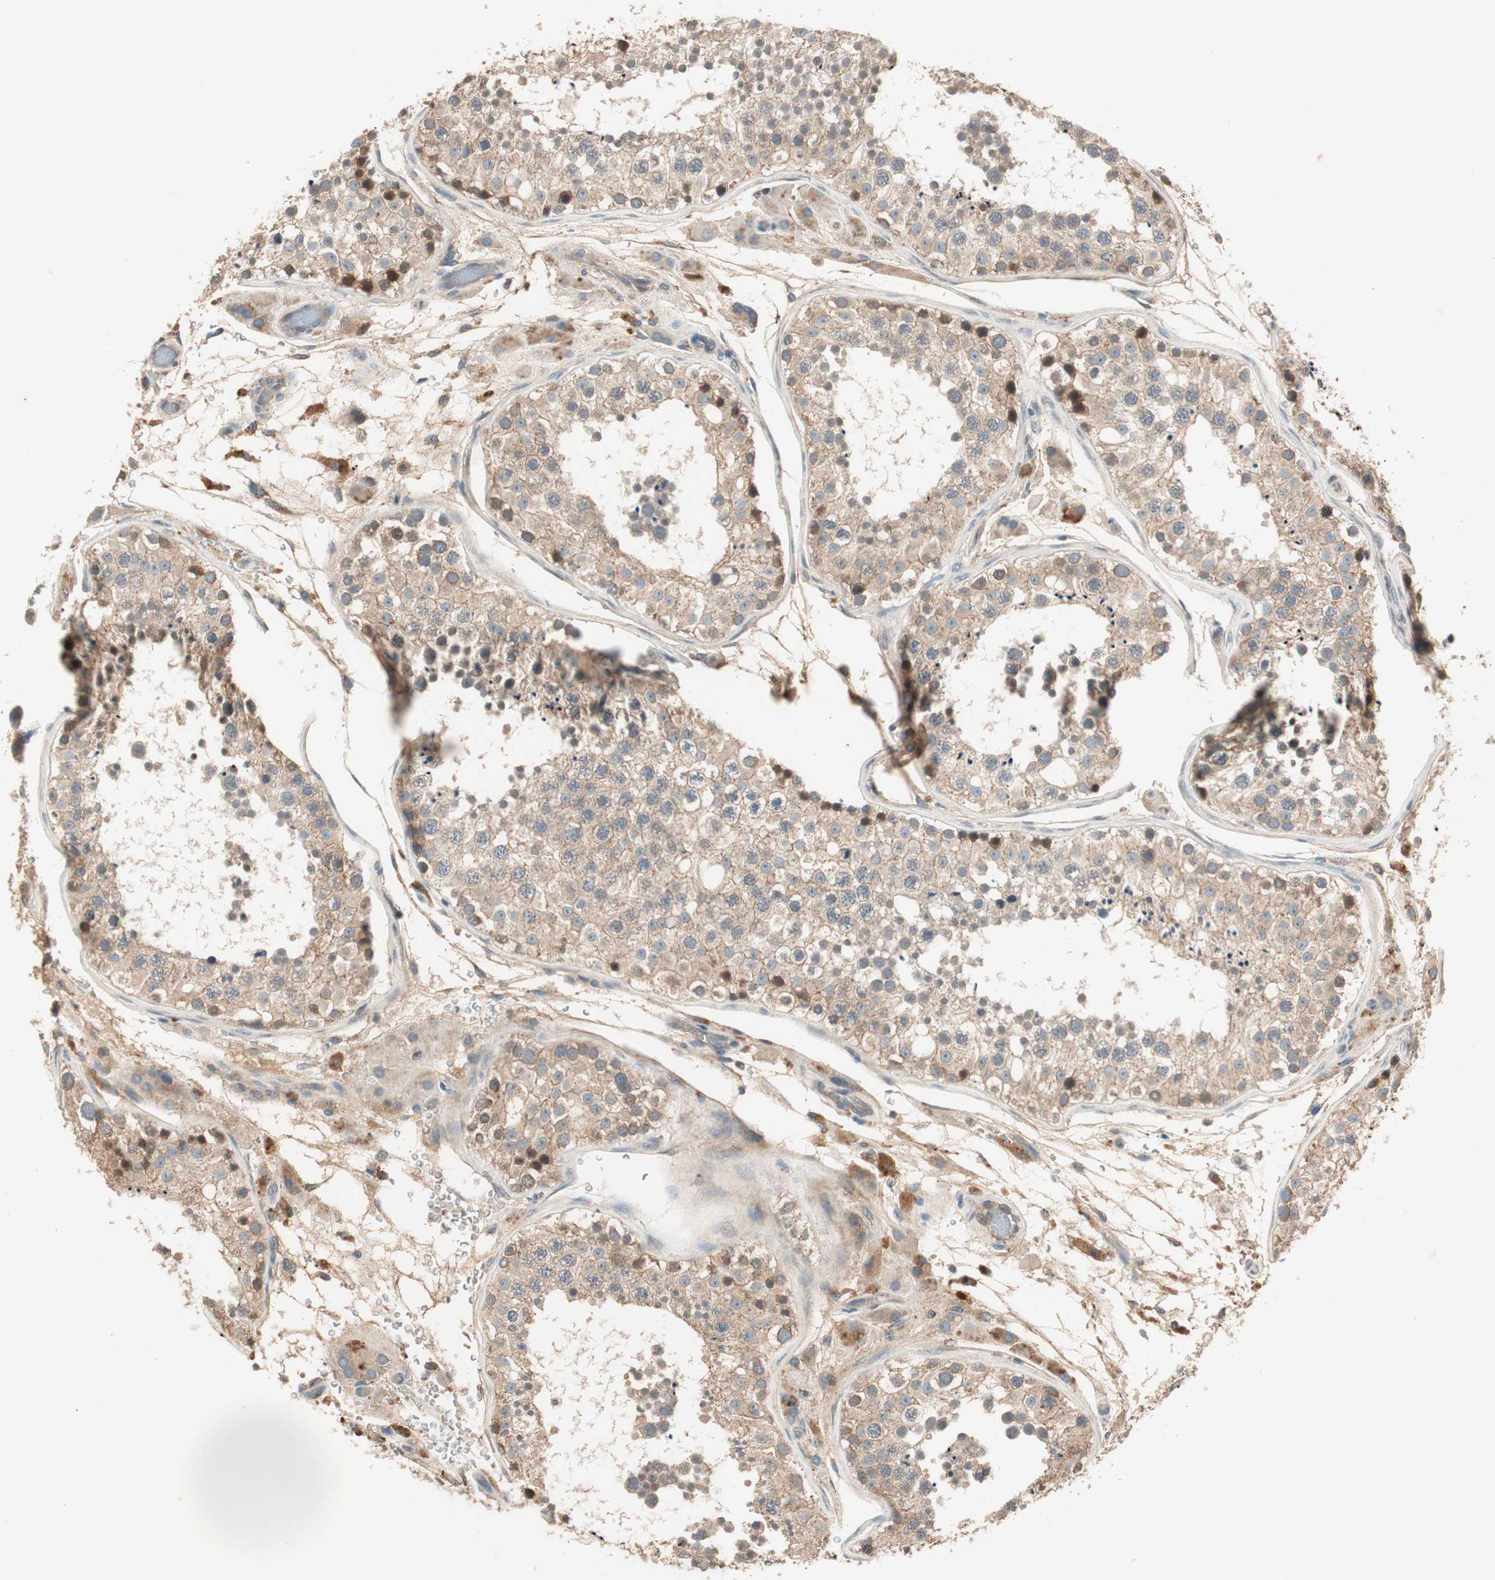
{"staining": {"intensity": "moderate", "quantity": ">75%", "location": "cytoplasmic/membranous"}, "tissue": "testis", "cell_type": "Cells in seminiferous ducts", "image_type": "normal", "snomed": [{"axis": "morphology", "description": "Normal tissue, NOS"}, {"axis": "topography", "description": "Testis"}], "caption": "A brown stain shows moderate cytoplasmic/membranous expression of a protein in cells in seminiferous ducts of unremarkable testis.", "gene": "HPN", "patient": {"sex": "male", "age": 26}}